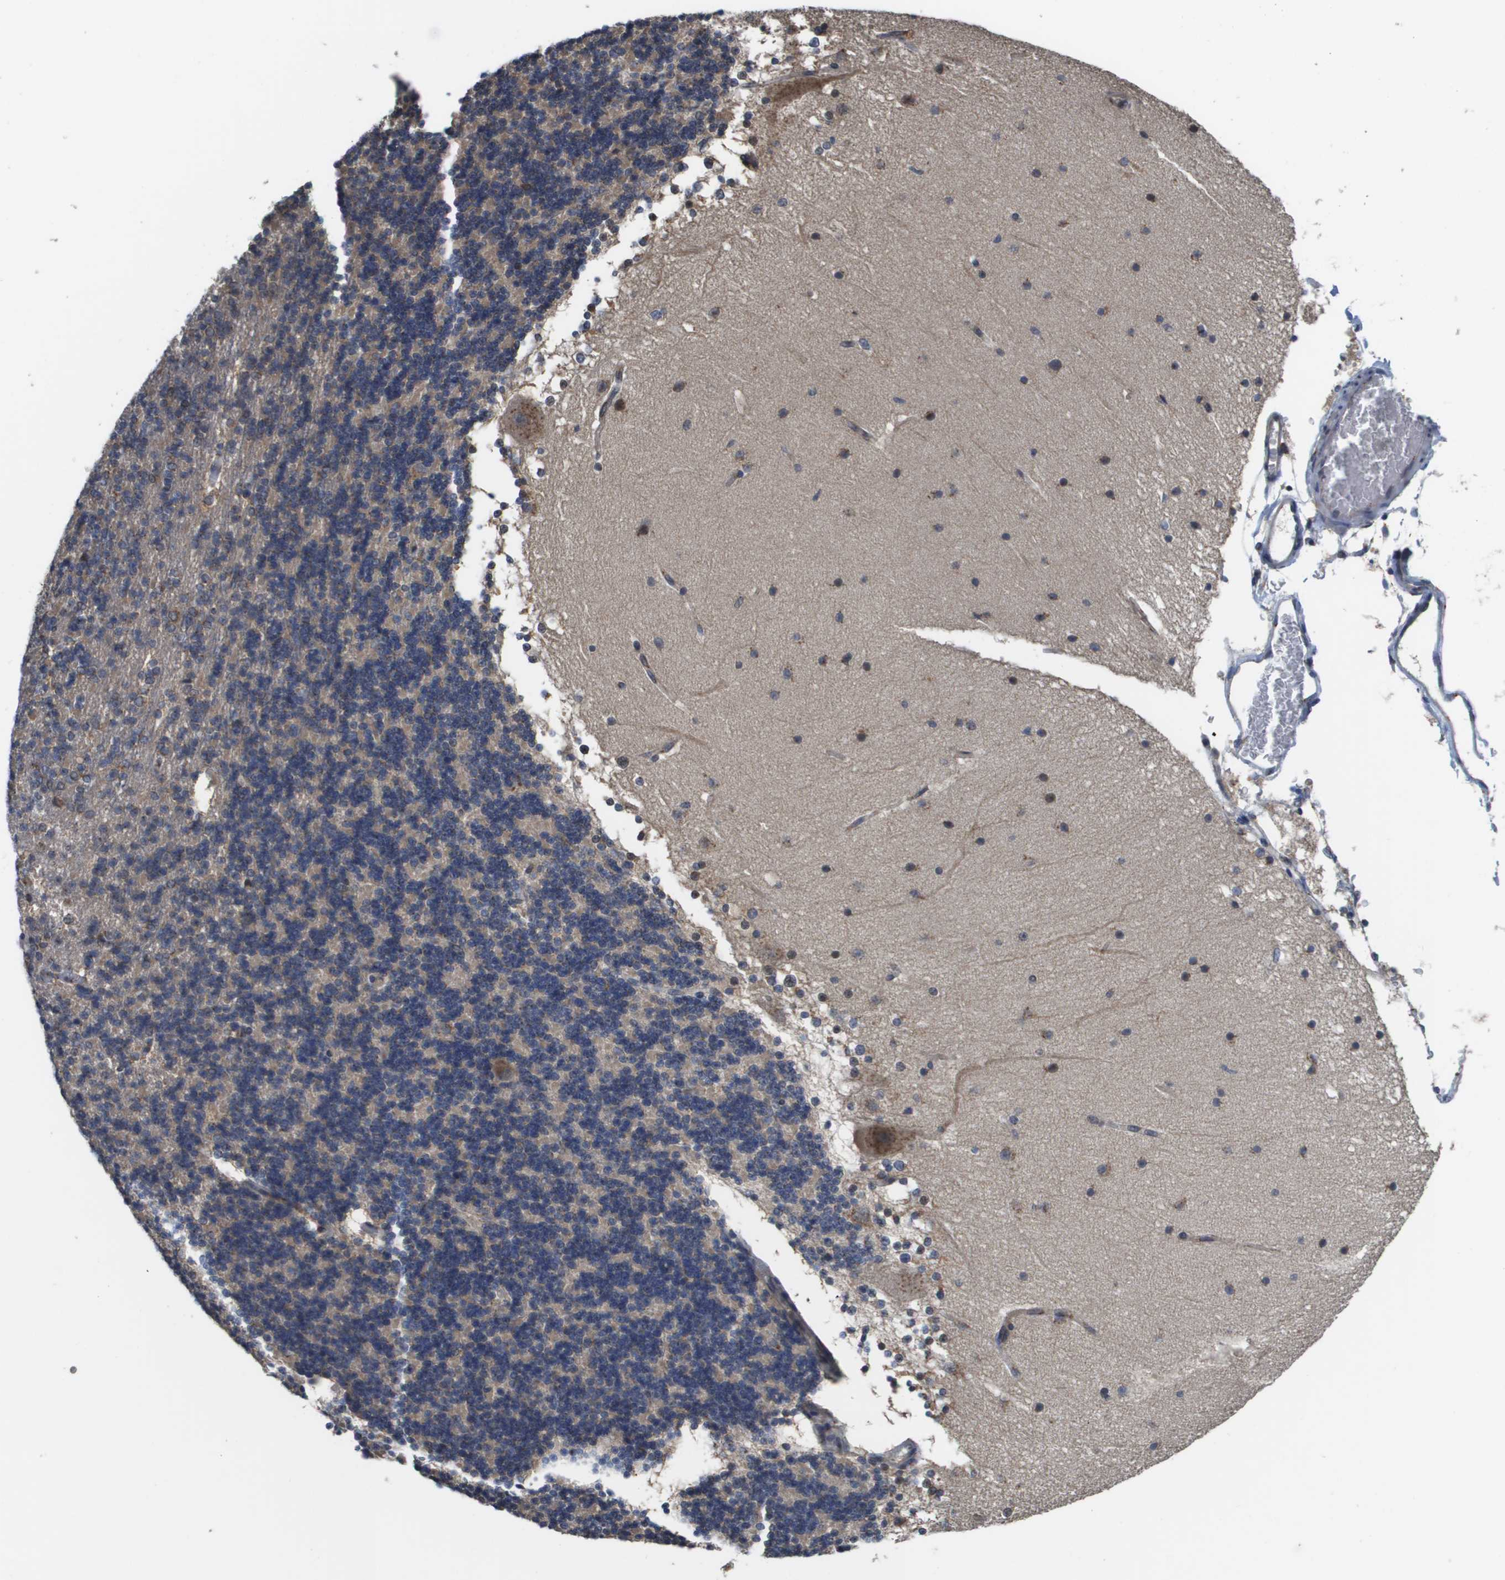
{"staining": {"intensity": "weak", "quantity": "<25%", "location": "cytoplasmic/membranous"}, "tissue": "cerebellum", "cell_type": "Cells in granular layer", "image_type": "normal", "snomed": [{"axis": "morphology", "description": "Normal tissue, NOS"}, {"axis": "topography", "description": "Cerebellum"}], "caption": "Immunohistochemistry (IHC) histopathology image of benign cerebellum: human cerebellum stained with DAB shows no significant protein staining in cells in granular layer. (Stains: DAB IHC with hematoxylin counter stain, Microscopy: brightfield microscopy at high magnification).", "gene": "PCK1", "patient": {"sex": "female", "age": 19}}